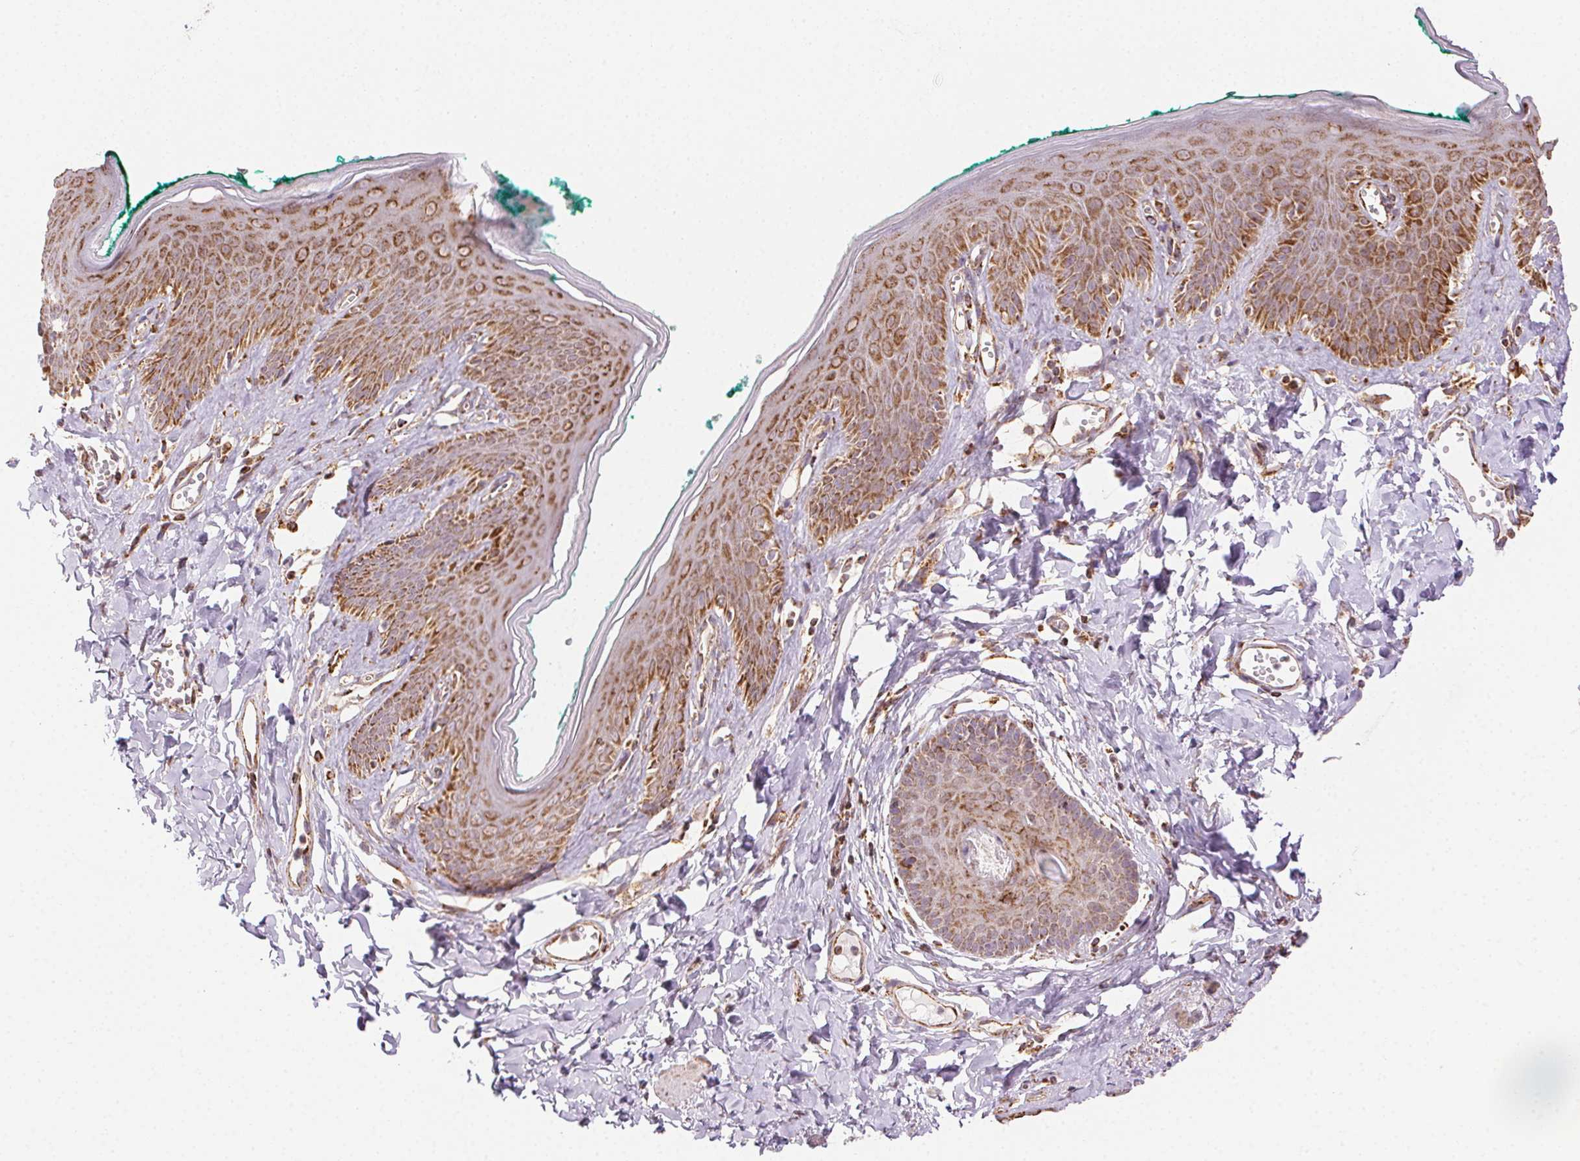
{"staining": {"intensity": "strong", "quantity": ">75%", "location": "cytoplasmic/membranous"}, "tissue": "skin", "cell_type": "Epidermal cells", "image_type": "normal", "snomed": [{"axis": "morphology", "description": "Normal tissue, NOS"}, {"axis": "topography", "description": "Vulva"}, {"axis": "topography", "description": "Peripheral nerve tissue"}], "caption": "Protein staining of benign skin demonstrates strong cytoplasmic/membranous positivity in approximately >75% of epidermal cells.", "gene": "CLPB", "patient": {"sex": "female", "age": 66}}